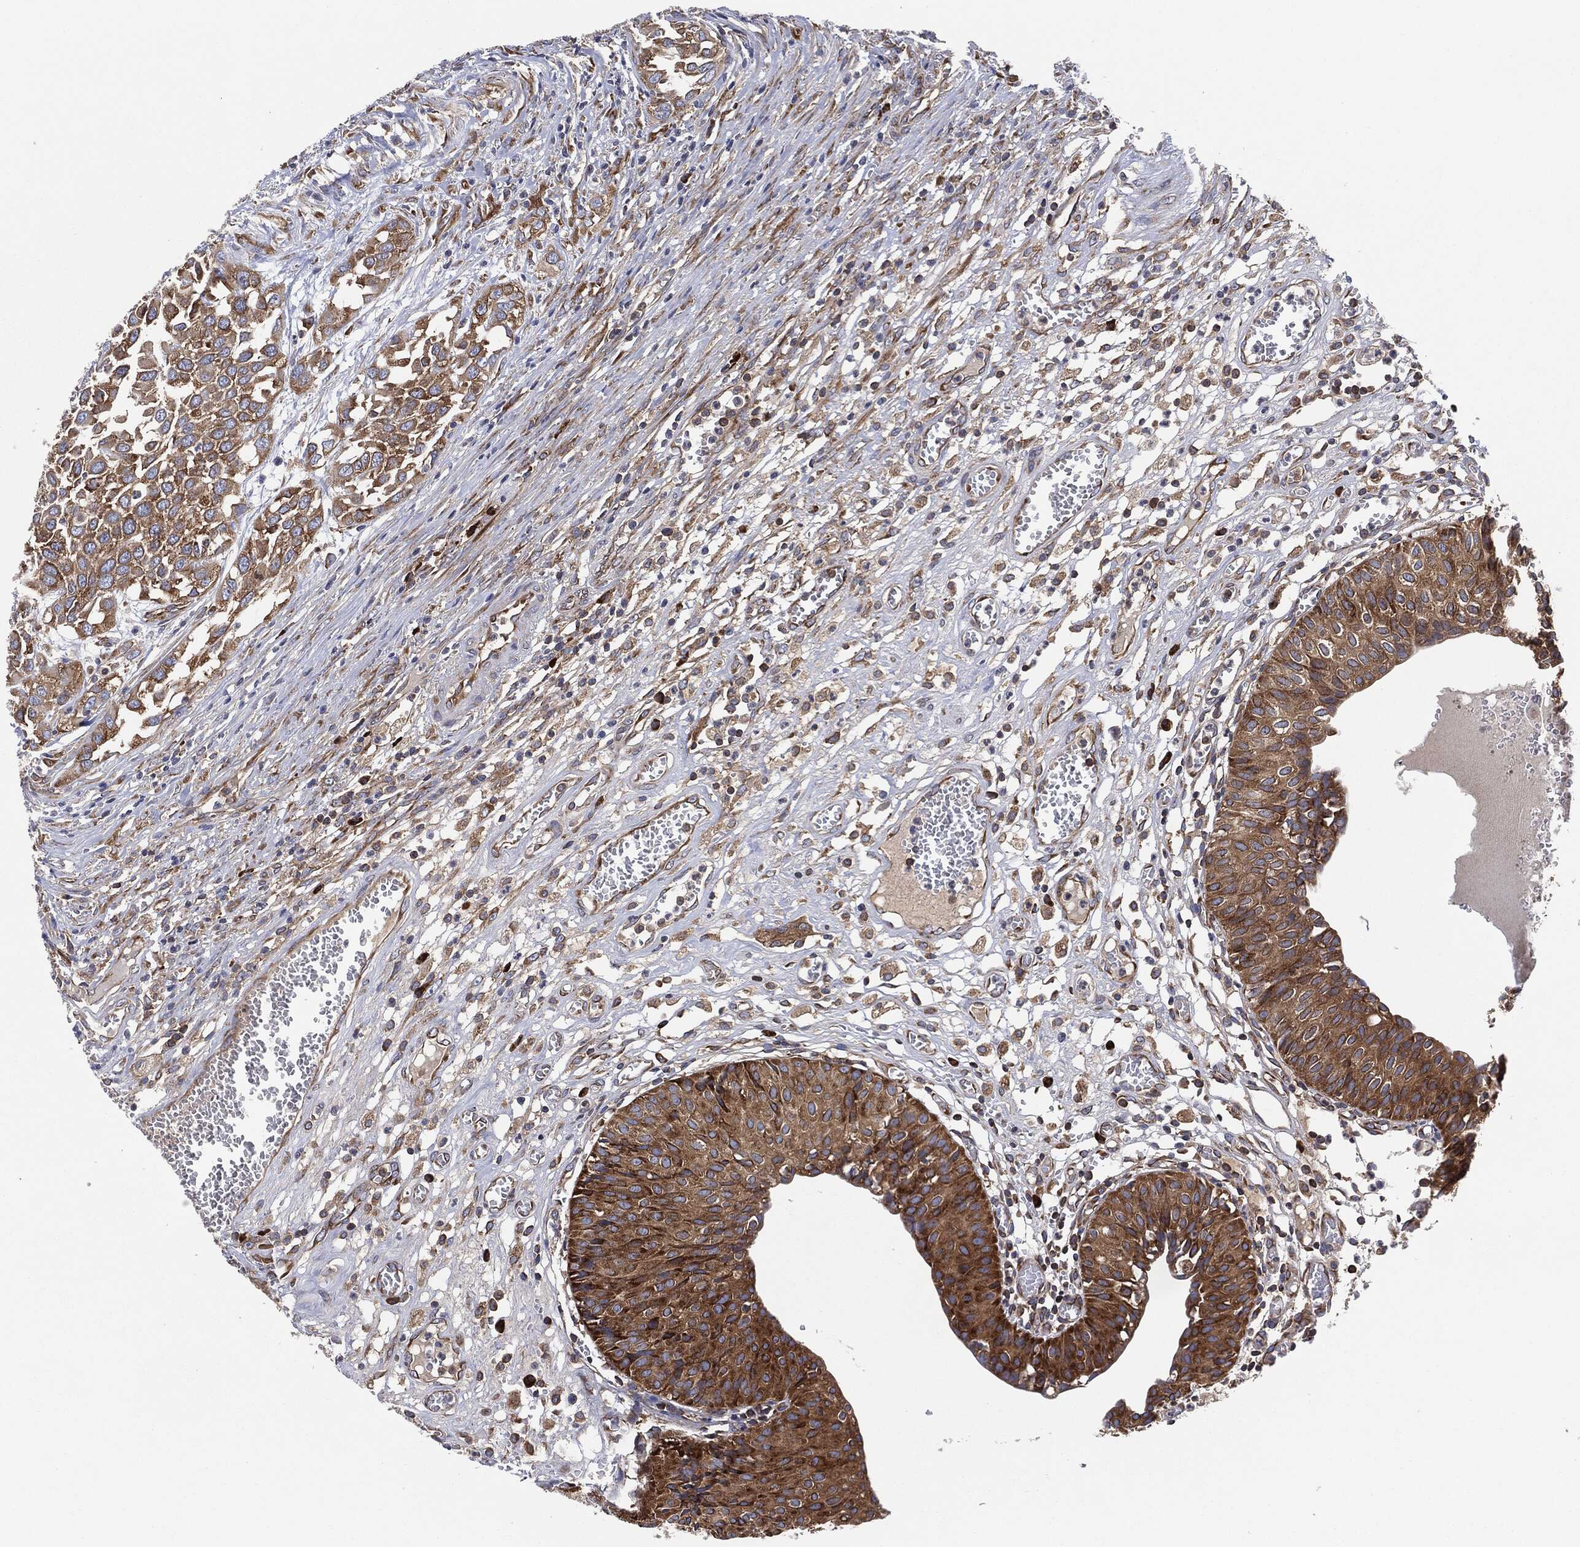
{"staining": {"intensity": "strong", "quantity": ">75%", "location": "cytoplasmic/membranous"}, "tissue": "urinary bladder", "cell_type": "Urothelial cells", "image_type": "normal", "snomed": [{"axis": "morphology", "description": "Normal tissue, NOS"}, {"axis": "morphology", "description": "Urothelial carcinoma, NOS"}, {"axis": "morphology", "description": "Urothelial carcinoma, High grade"}, {"axis": "topography", "description": "Urinary bladder"}], "caption": "Protein staining of benign urinary bladder displays strong cytoplasmic/membranous staining in approximately >75% of urothelial cells.", "gene": "EIF2S2", "patient": {"sex": "male", "age": 57}}